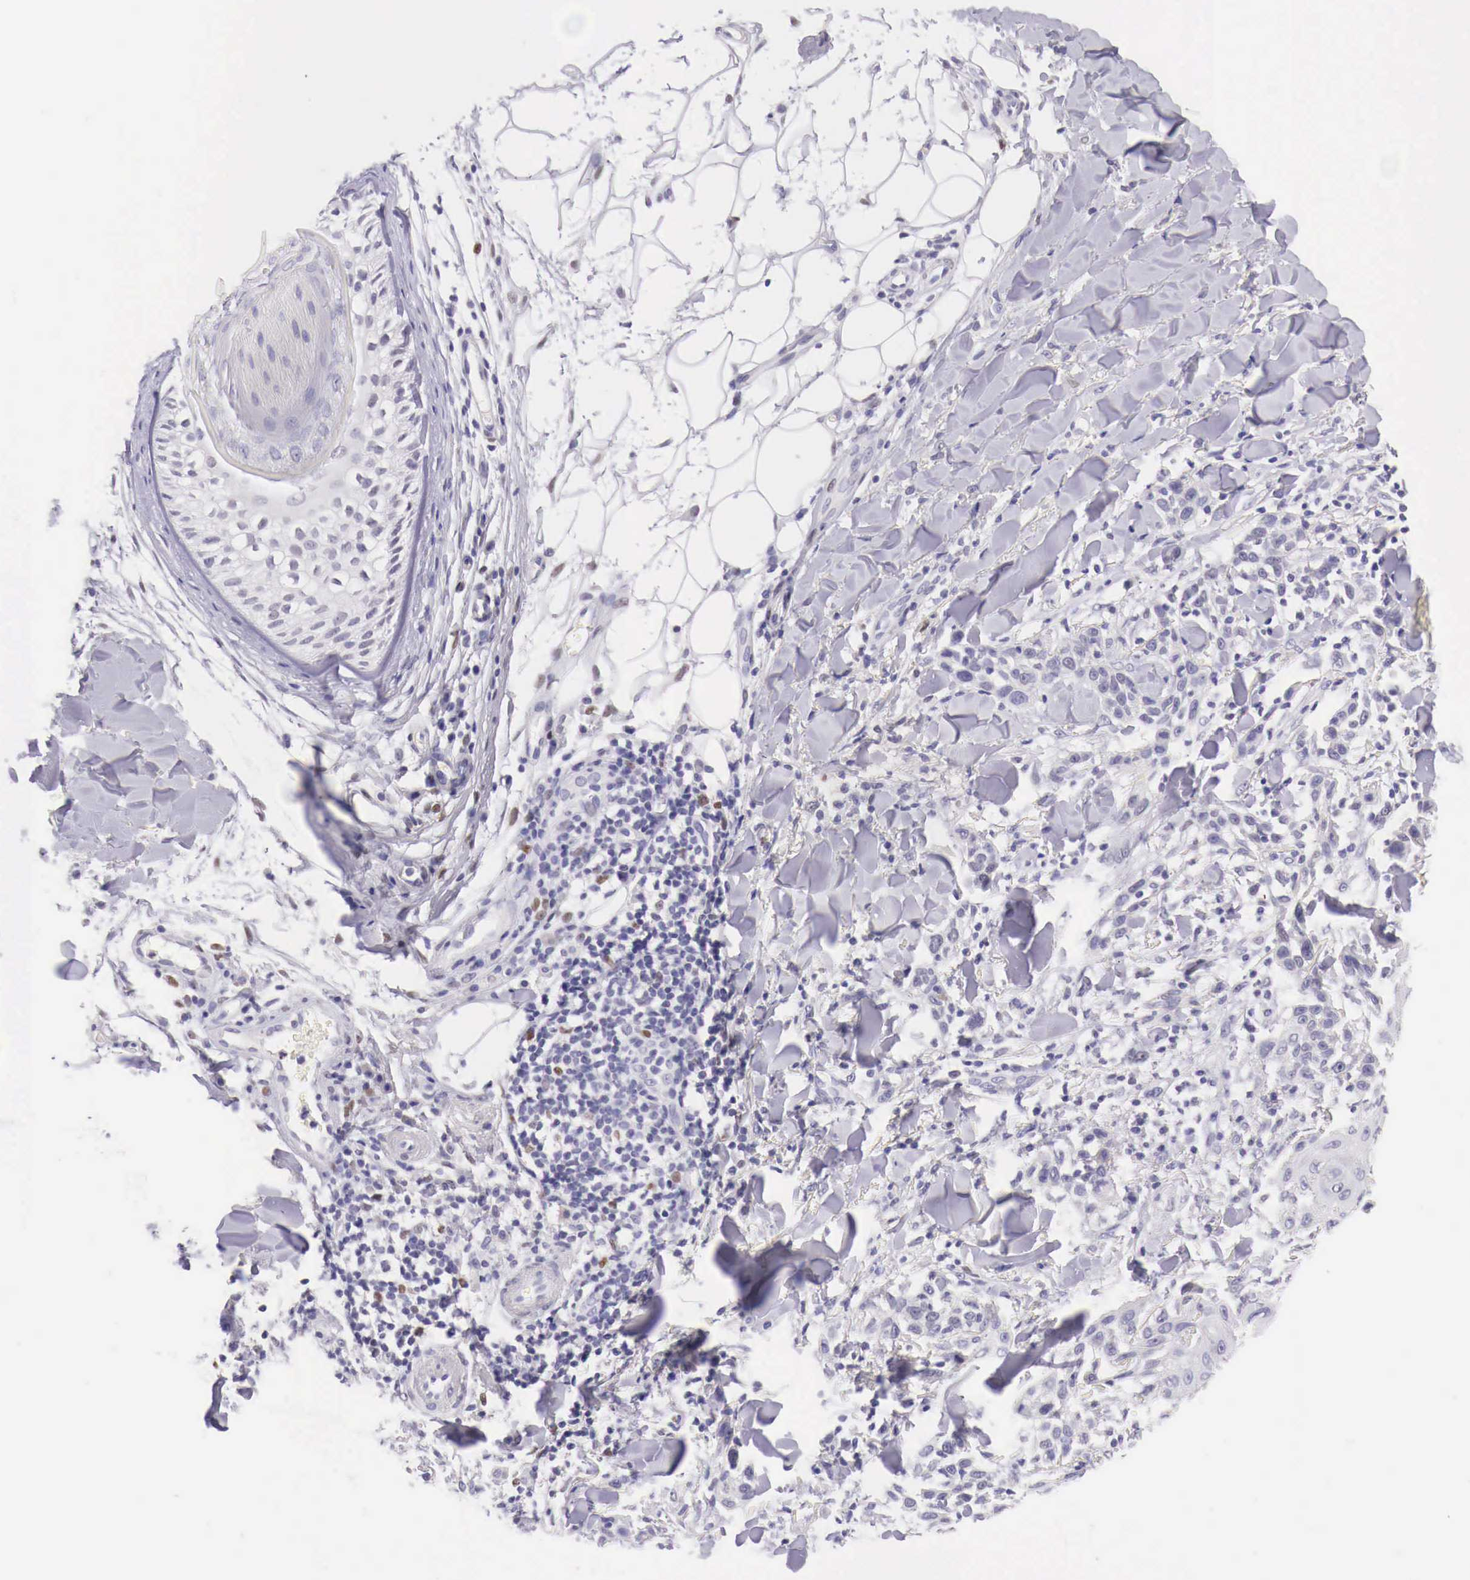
{"staining": {"intensity": "negative", "quantity": "none", "location": "none"}, "tissue": "skin cancer", "cell_type": "Tumor cells", "image_type": "cancer", "snomed": [{"axis": "morphology", "description": "Squamous cell carcinoma, NOS"}, {"axis": "topography", "description": "Skin"}], "caption": "Immunohistochemical staining of human skin cancer exhibits no significant expression in tumor cells.", "gene": "BCL6", "patient": {"sex": "male", "age": 77}}